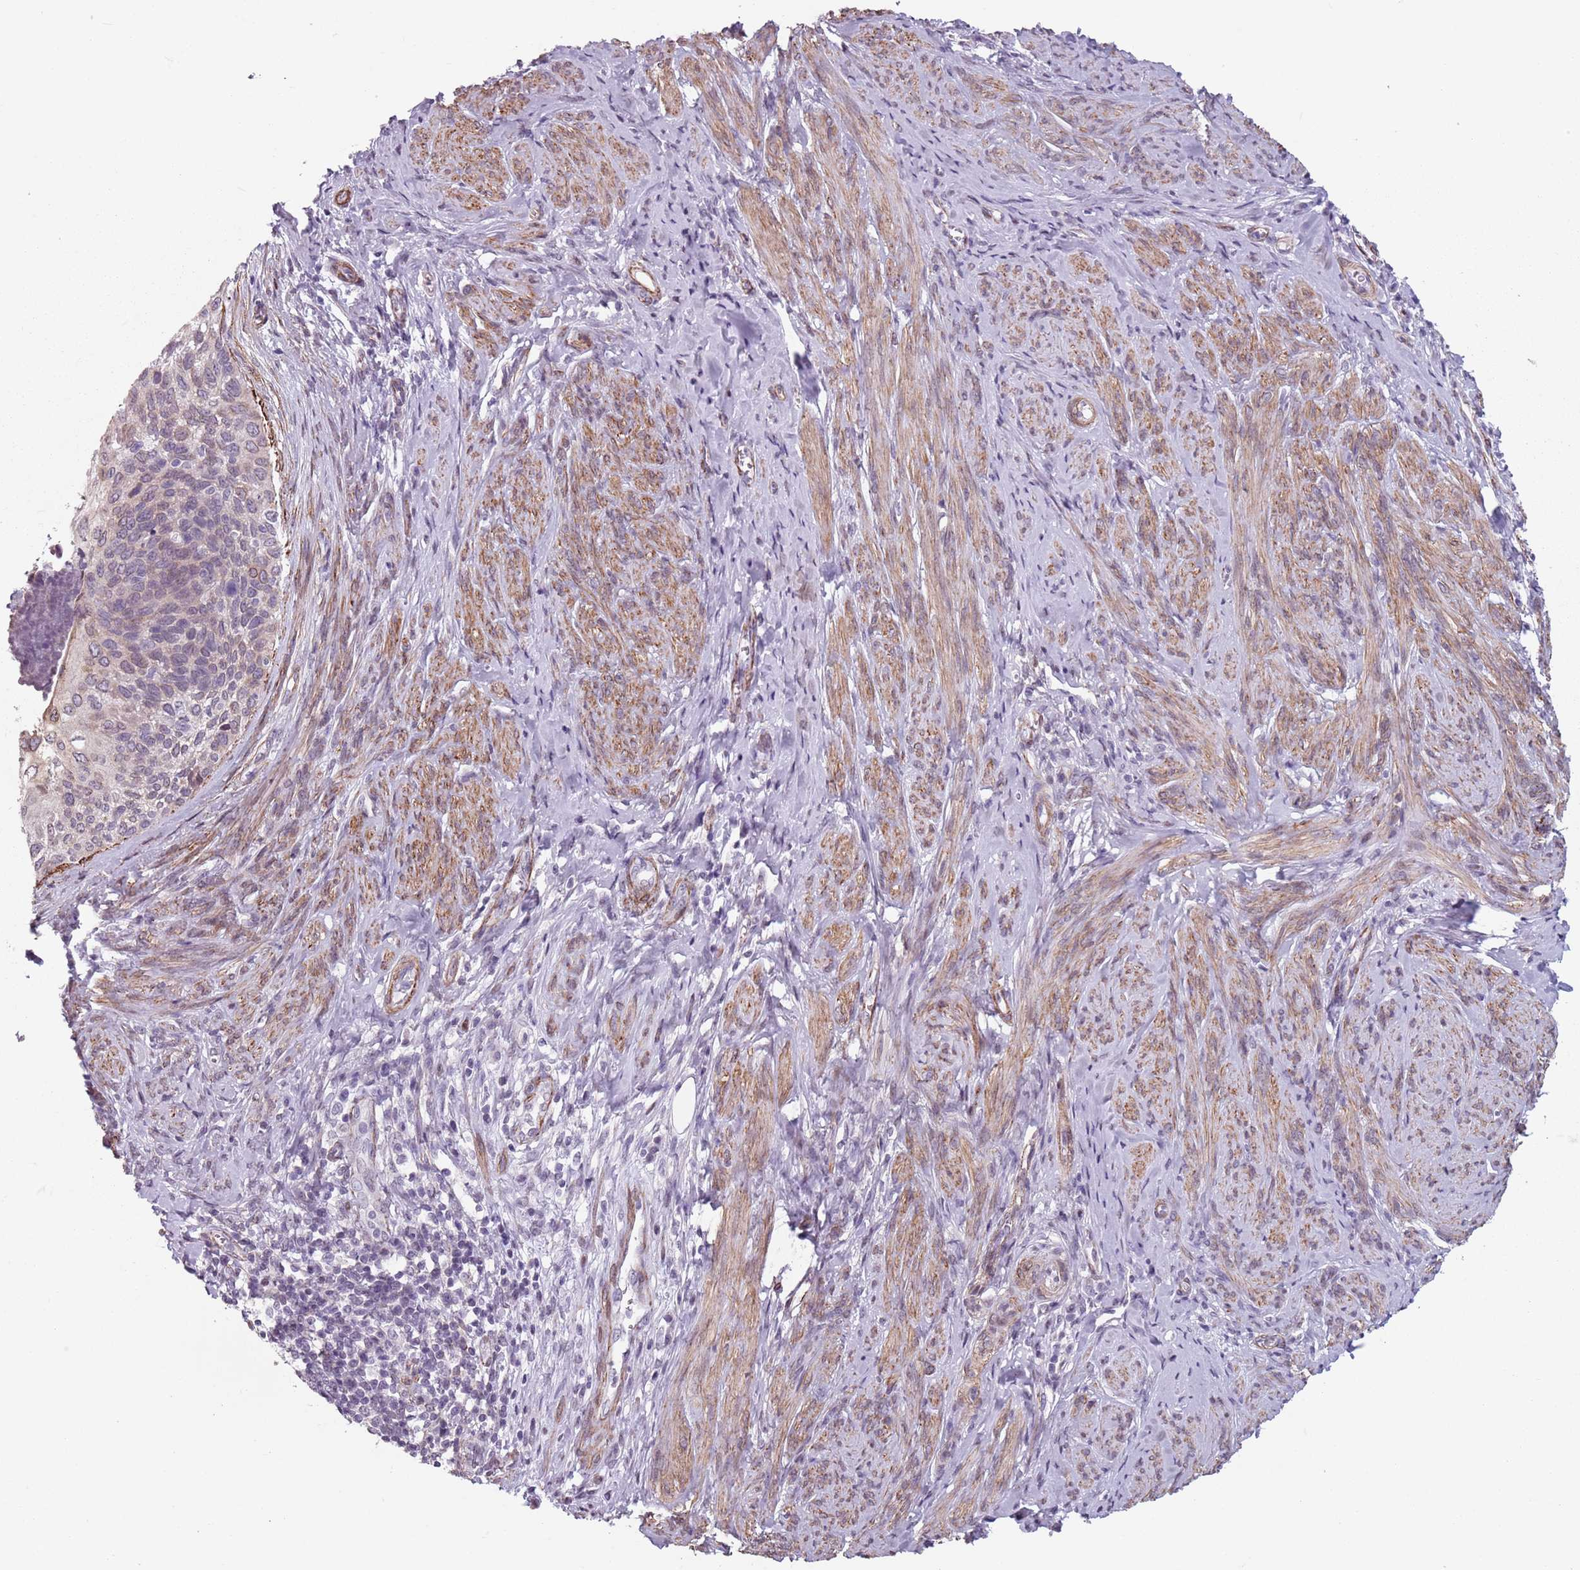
{"staining": {"intensity": "weak", "quantity": "25%-75%", "location": "cytoplasmic/membranous"}, "tissue": "cervical cancer", "cell_type": "Tumor cells", "image_type": "cancer", "snomed": [{"axis": "morphology", "description": "Squamous cell carcinoma, NOS"}, {"axis": "topography", "description": "Cervix"}], "caption": "Cervical cancer (squamous cell carcinoma) tissue shows weak cytoplasmic/membranous expression in approximately 25%-75% of tumor cells, visualized by immunohistochemistry. Ihc stains the protein of interest in brown and the nuclei are stained blue.", "gene": "TMC4", "patient": {"sex": "female", "age": 80}}